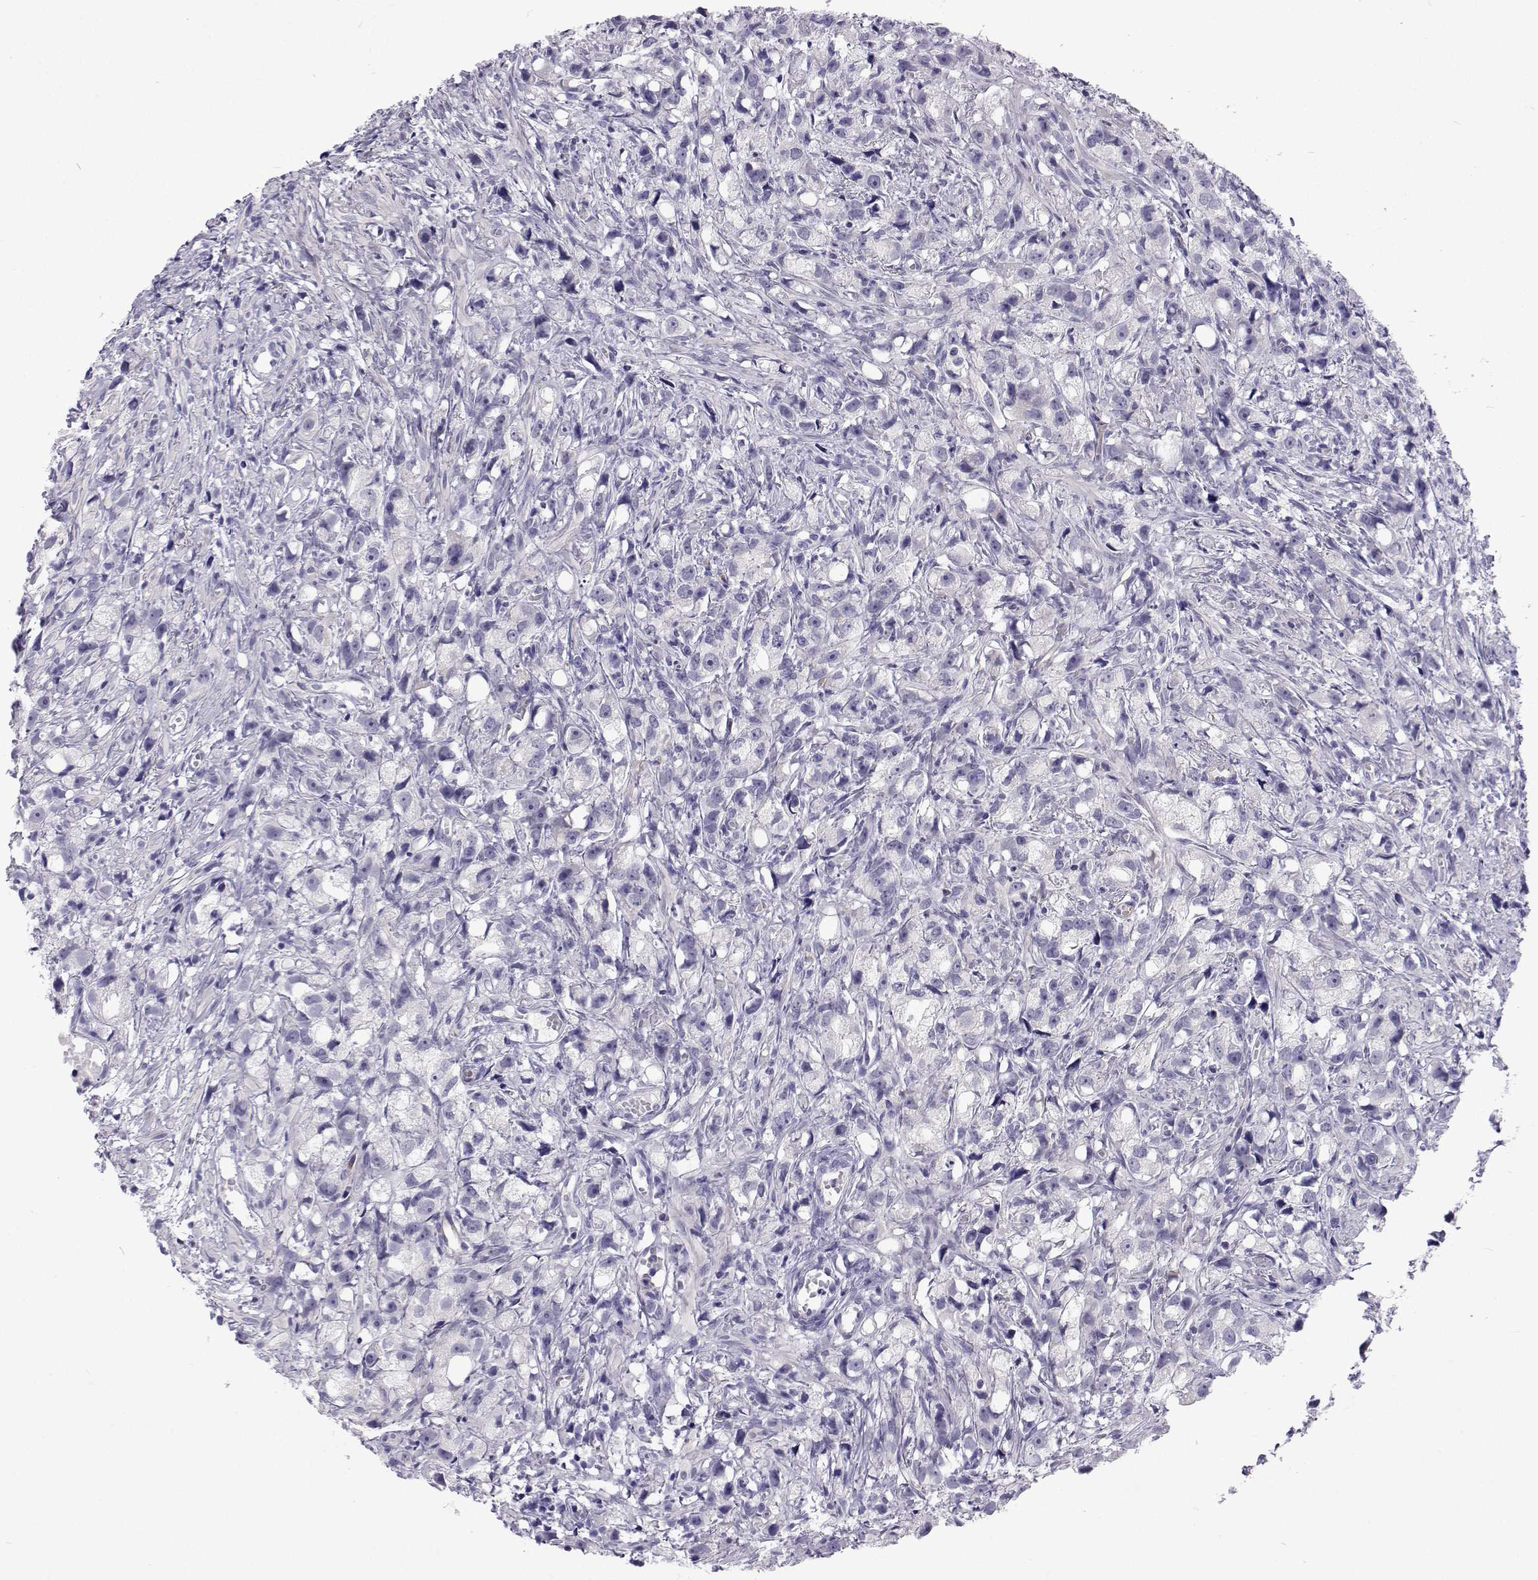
{"staining": {"intensity": "negative", "quantity": "none", "location": "none"}, "tissue": "prostate cancer", "cell_type": "Tumor cells", "image_type": "cancer", "snomed": [{"axis": "morphology", "description": "Adenocarcinoma, High grade"}, {"axis": "topography", "description": "Prostate"}], "caption": "High-grade adenocarcinoma (prostate) stained for a protein using IHC reveals no expression tumor cells.", "gene": "GALM", "patient": {"sex": "male", "age": 75}}